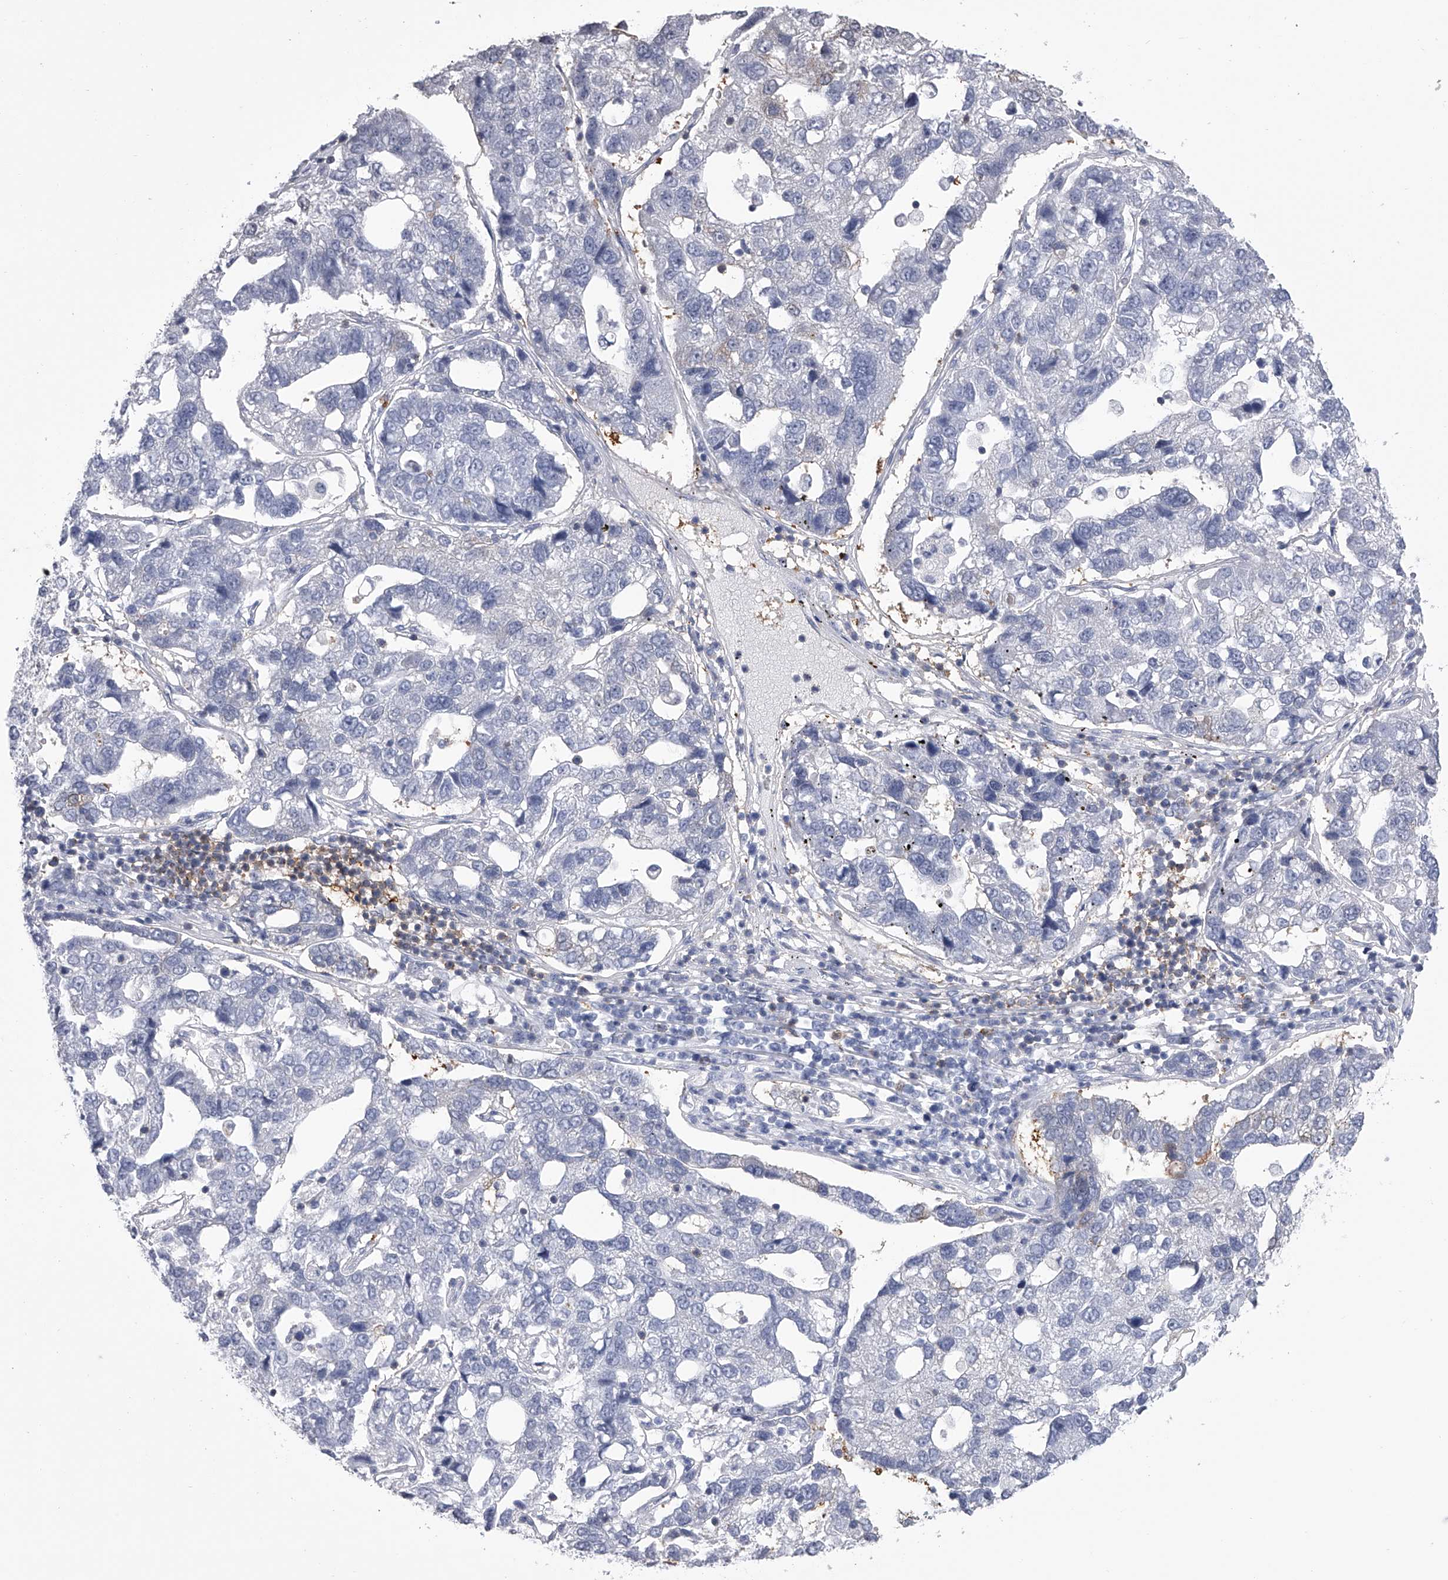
{"staining": {"intensity": "negative", "quantity": "none", "location": "none"}, "tissue": "pancreatic cancer", "cell_type": "Tumor cells", "image_type": "cancer", "snomed": [{"axis": "morphology", "description": "Adenocarcinoma, NOS"}, {"axis": "topography", "description": "Pancreas"}], "caption": "The photomicrograph demonstrates no staining of tumor cells in pancreatic cancer. The staining was performed using DAB (3,3'-diaminobenzidine) to visualize the protein expression in brown, while the nuclei were stained in blue with hematoxylin (Magnification: 20x).", "gene": "TASP1", "patient": {"sex": "female", "age": 61}}